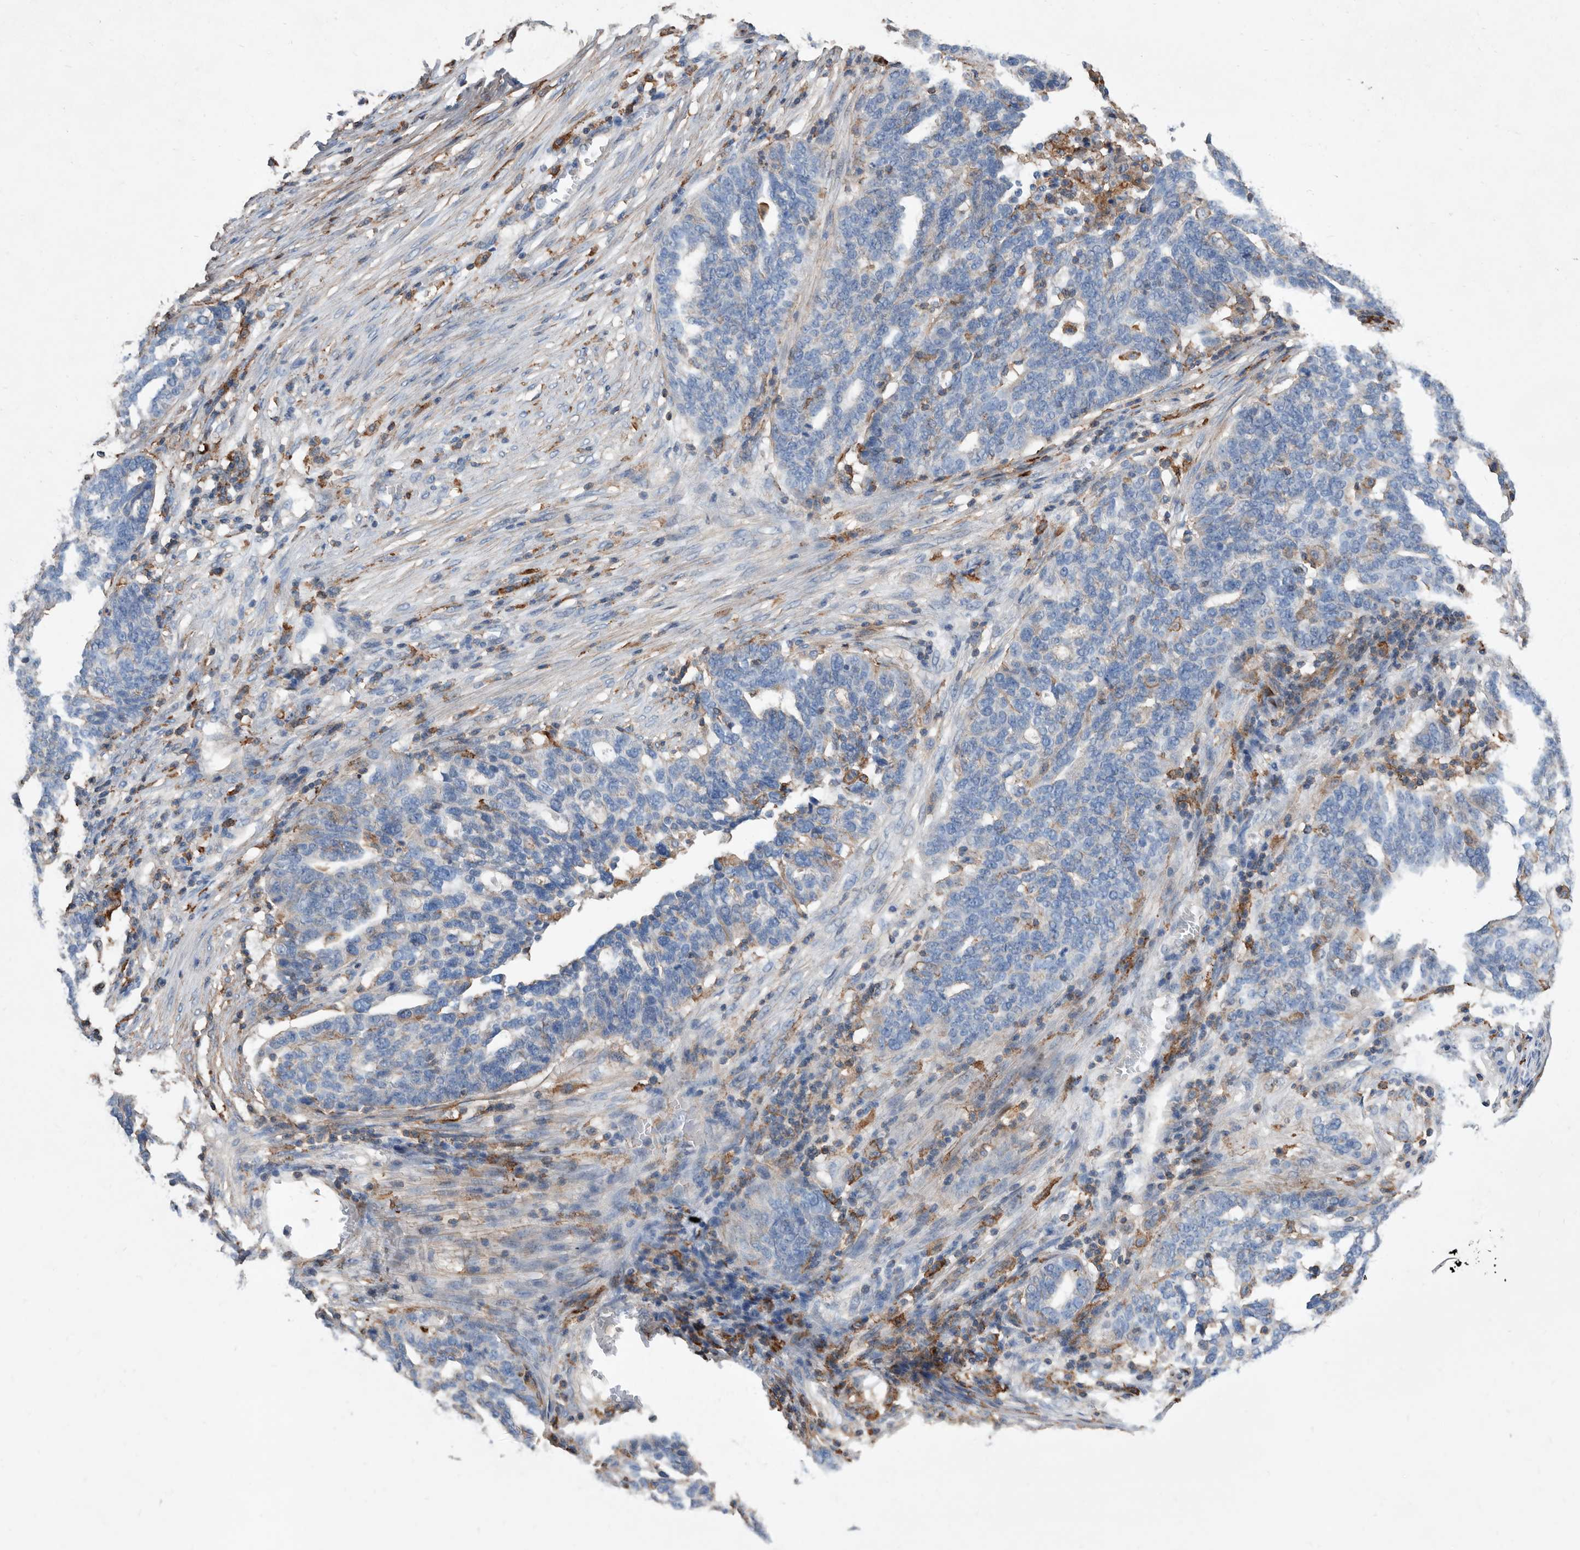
{"staining": {"intensity": "negative", "quantity": "none", "location": "none"}, "tissue": "ovarian cancer", "cell_type": "Tumor cells", "image_type": "cancer", "snomed": [{"axis": "morphology", "description": "Cystadenocarcinoma, serous, NOS"}, {"axis": "topography", "description": "Ovary"}], "caption": "Tumor cells are negative for protein expression in human ovarian cancer (serous cystadenocarcinoma). The staining is performed using DAB (3,3'-diaminobenzidine) brown chromogen with nuclei counter-stained in using hematoxylin.", "gene": "MS4A4A", "patient": {"sex": "female", "age": 59}}